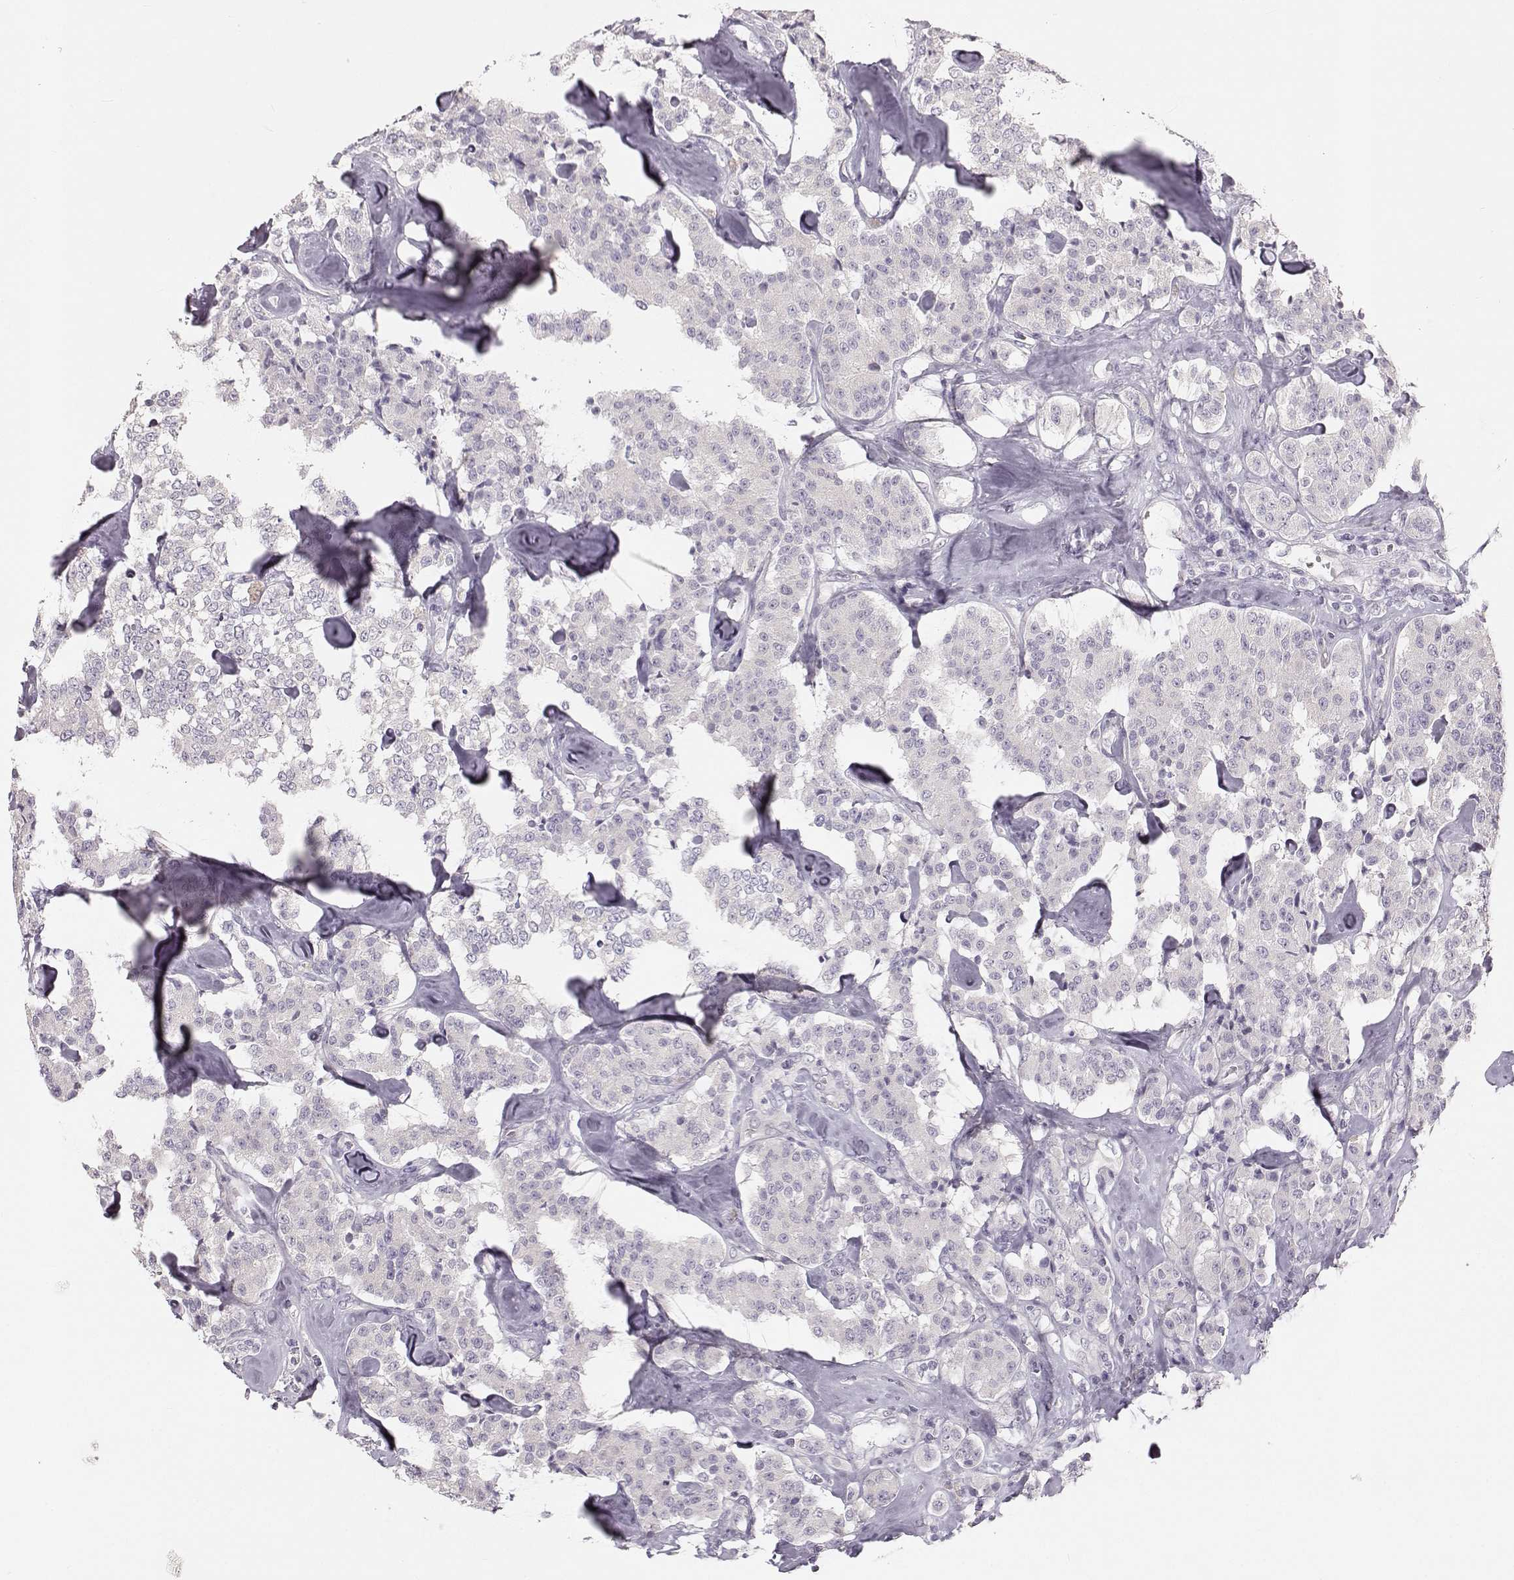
{"staining": {"intensity": "negative", "quantity": "none", "location": "none"}, "tissue": "carcinoid", "cell_type": "Tumor cells", "image_type": "cancer", "snomed": [{"axis": "morphology", "description": "Carcinoid, malignant, NOS"}, {"axis": "topography", "description": "Pancreas"}], "caption": "Immunohistochemical staining of carcinoid (malignant) shows no significant expression in tumor cells.", "gene": "OIP5", "patient": {"sex": "male", "age": 41}}